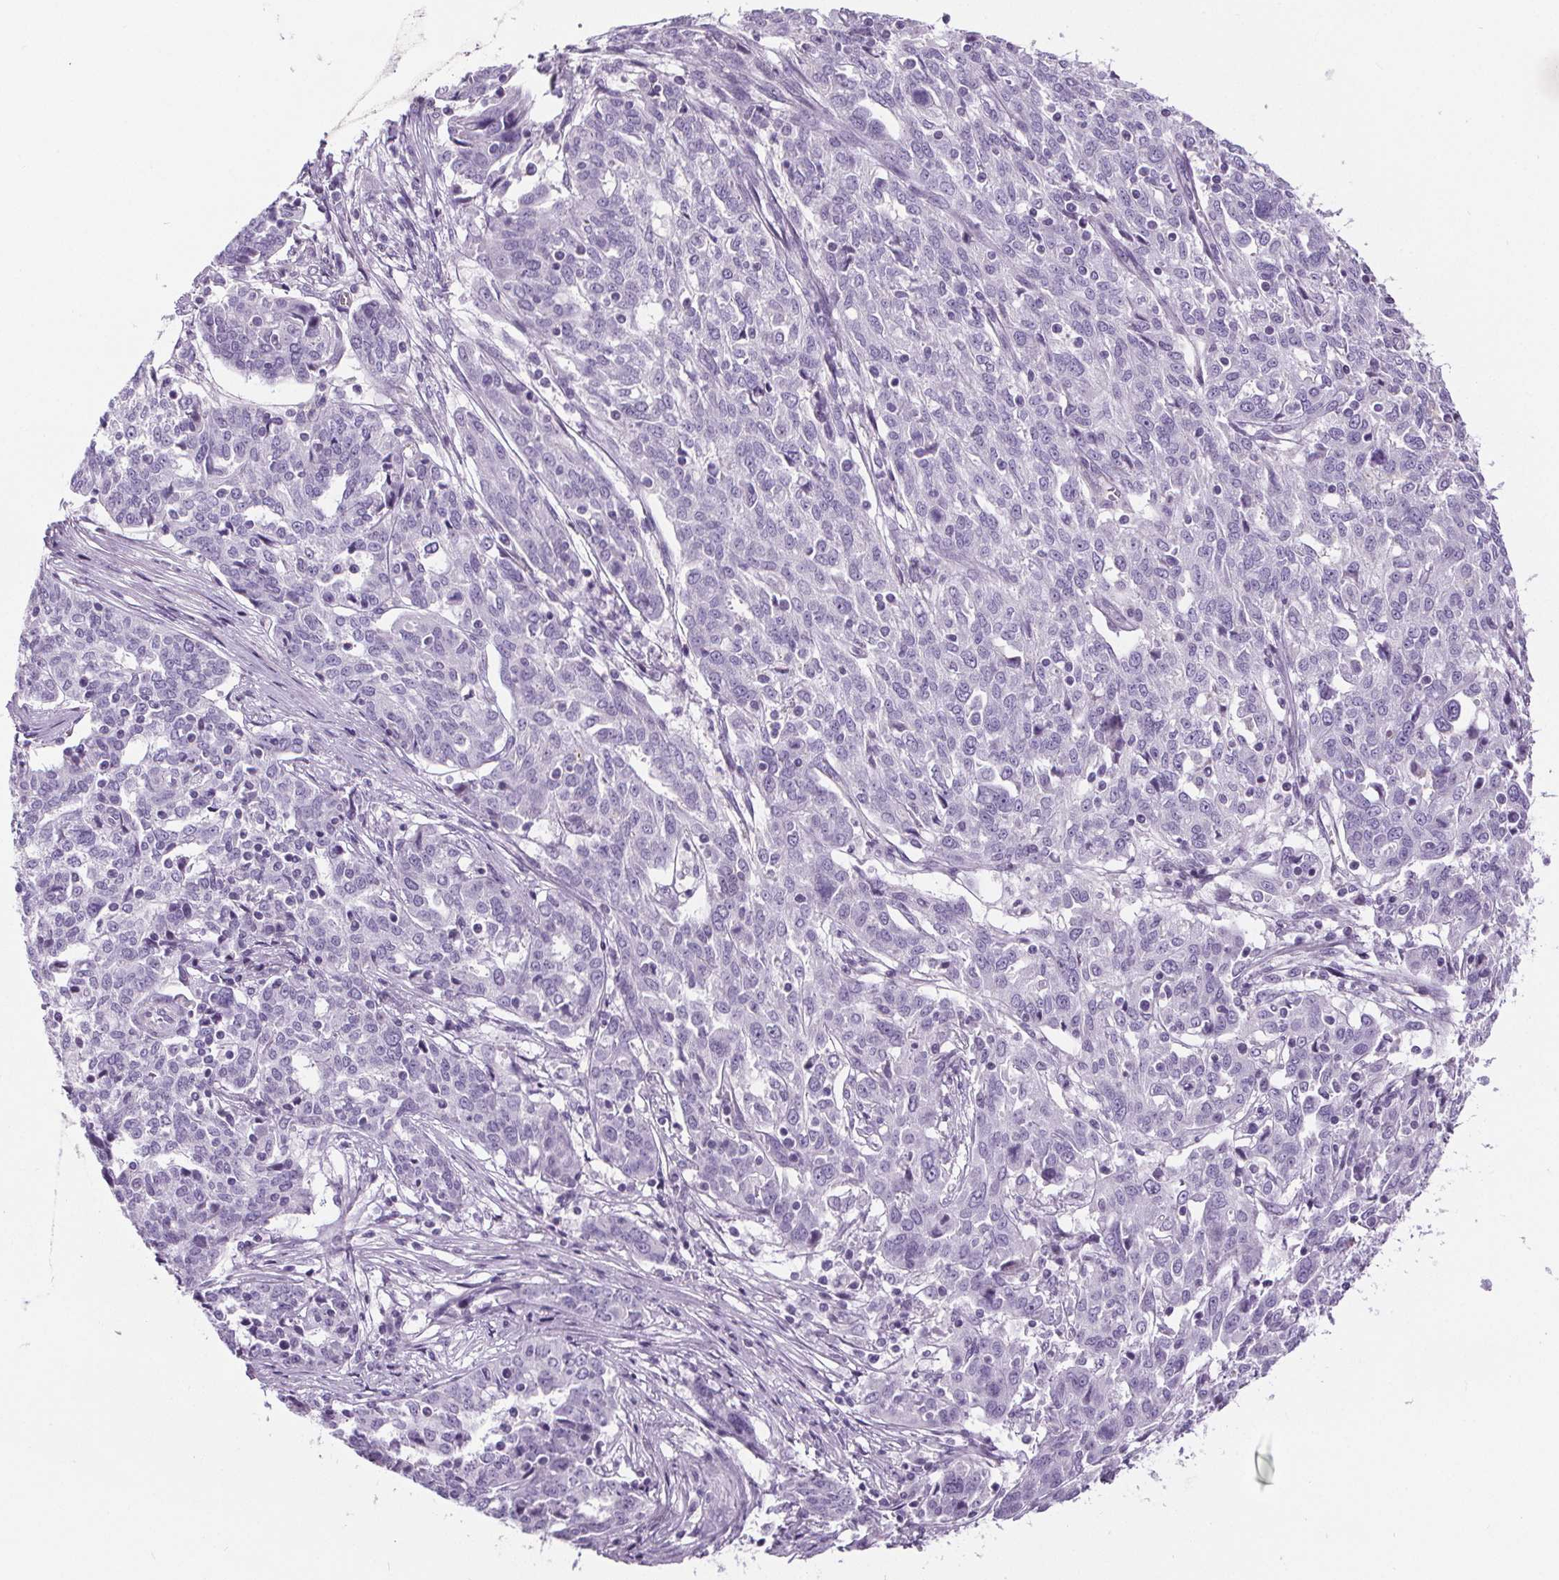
{"staining": {"intensity": "negative", "quantity": "none", "location": "none"}, "tissue": "ovarian cancer", "cell_type": "Tumor cells", "image_type": "cancer", "snomed": [{"axis": "morphology", "description": "Cystadenocarcinoma, serous, NOS"}, {"axis": "topography", "description": "Ovary"}], "caption": "This is an immunohistochemistry micrograph of ovarian serous cystadenocarcinoma. There is no positivity in tumor cells.", "gene": "CD5L", "patient": {"sex": "female", "age": 67}}